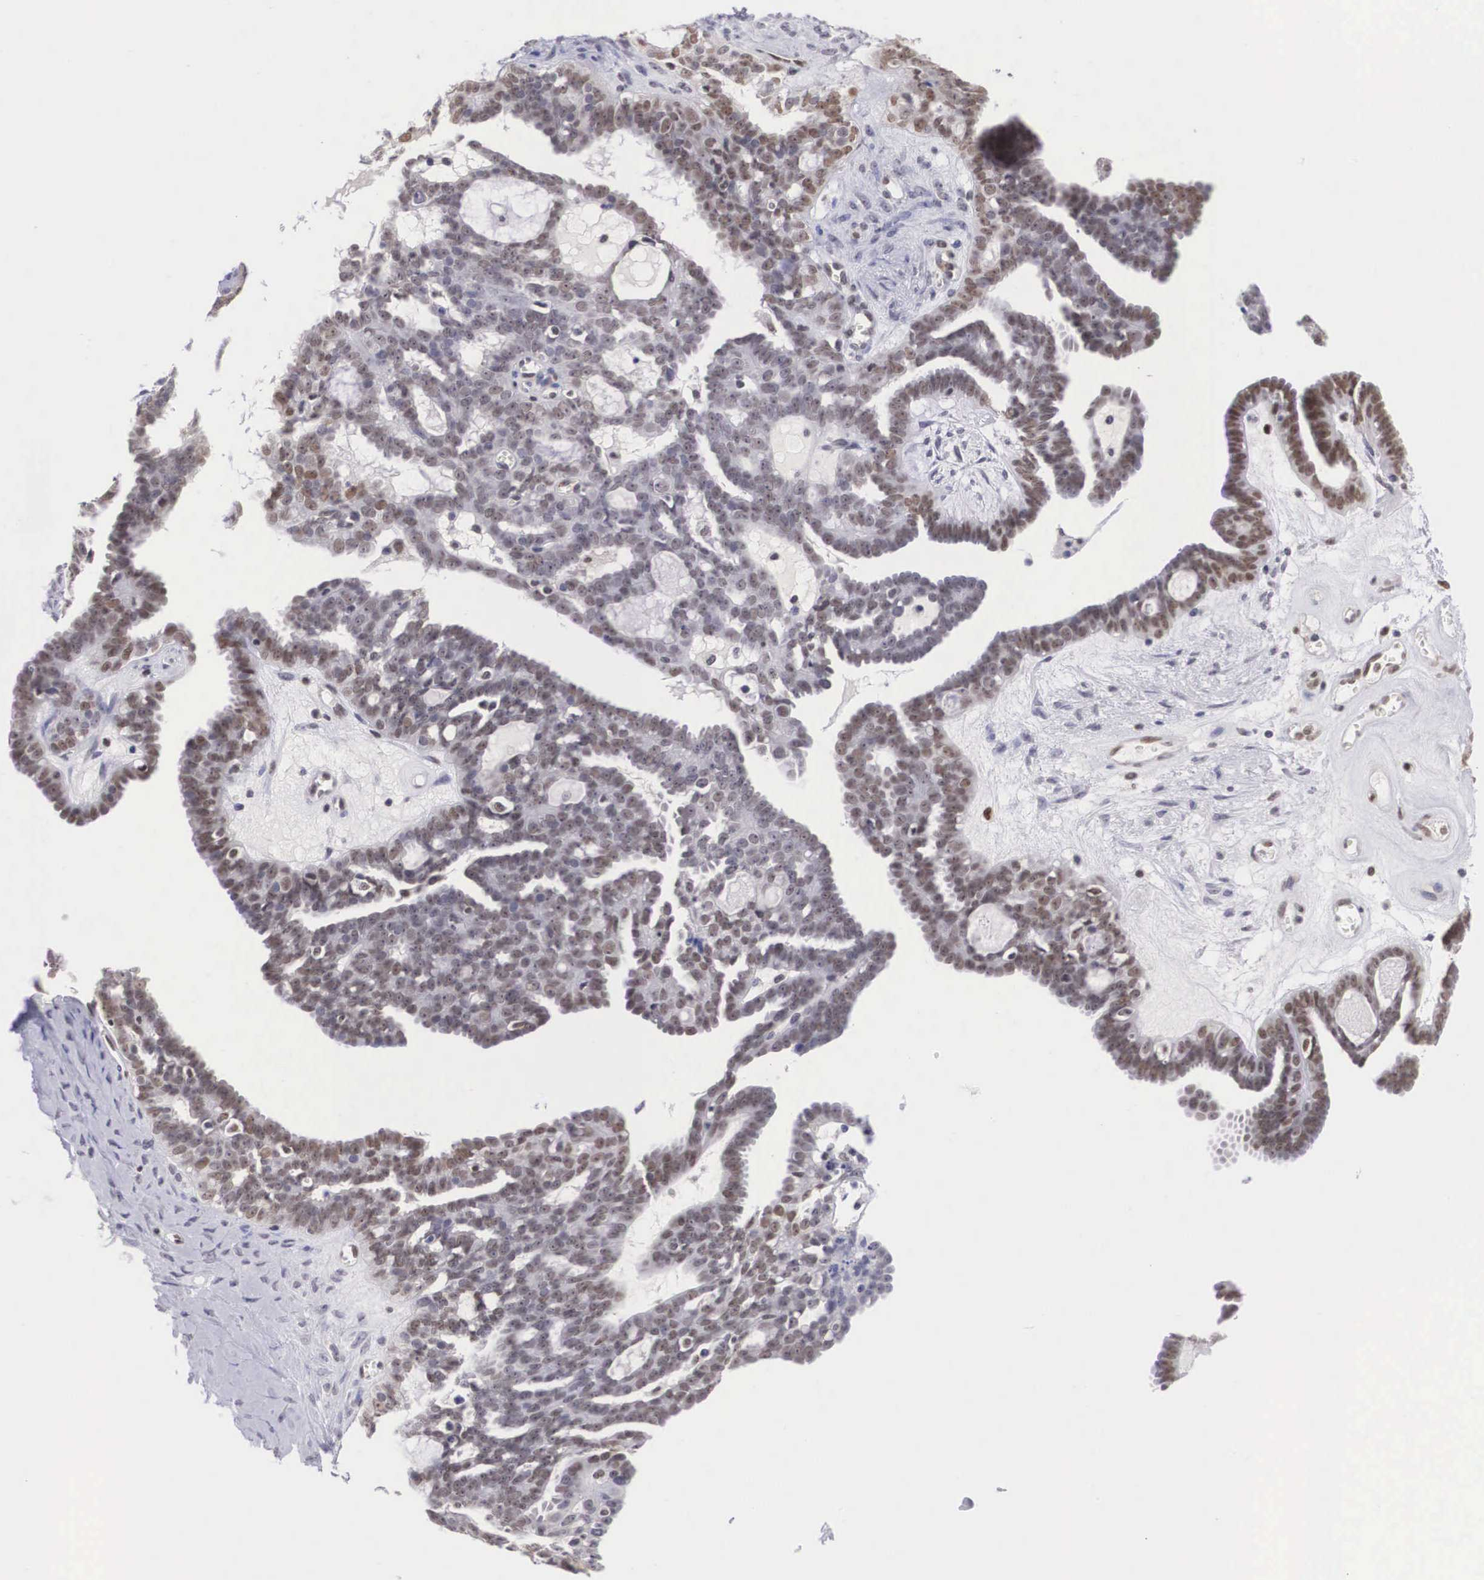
{"staining": {"intensity": "moderate", "quantity": ">75%", "location": "nuclear"}, "tissue": "ovarian cancer", "cell_type": "Tumor cells", "image_type": "cancer", "snomed": [{"axis": "morphology", "description": "Cystadenocarcinoma, serous, NOS"}, {"axis": "topography", "description": "Ovary"}], "caption": "IHC photomicrograph of neoplastic tissue: ovarian cancer stained using IHC reveals medium levels of moderate protein expression localized specifically in the nuclear of tumor cells, appearing as a nuclear brown color.", "gene": "ETV6", "patient": {"sex": "female", "age": 71}}